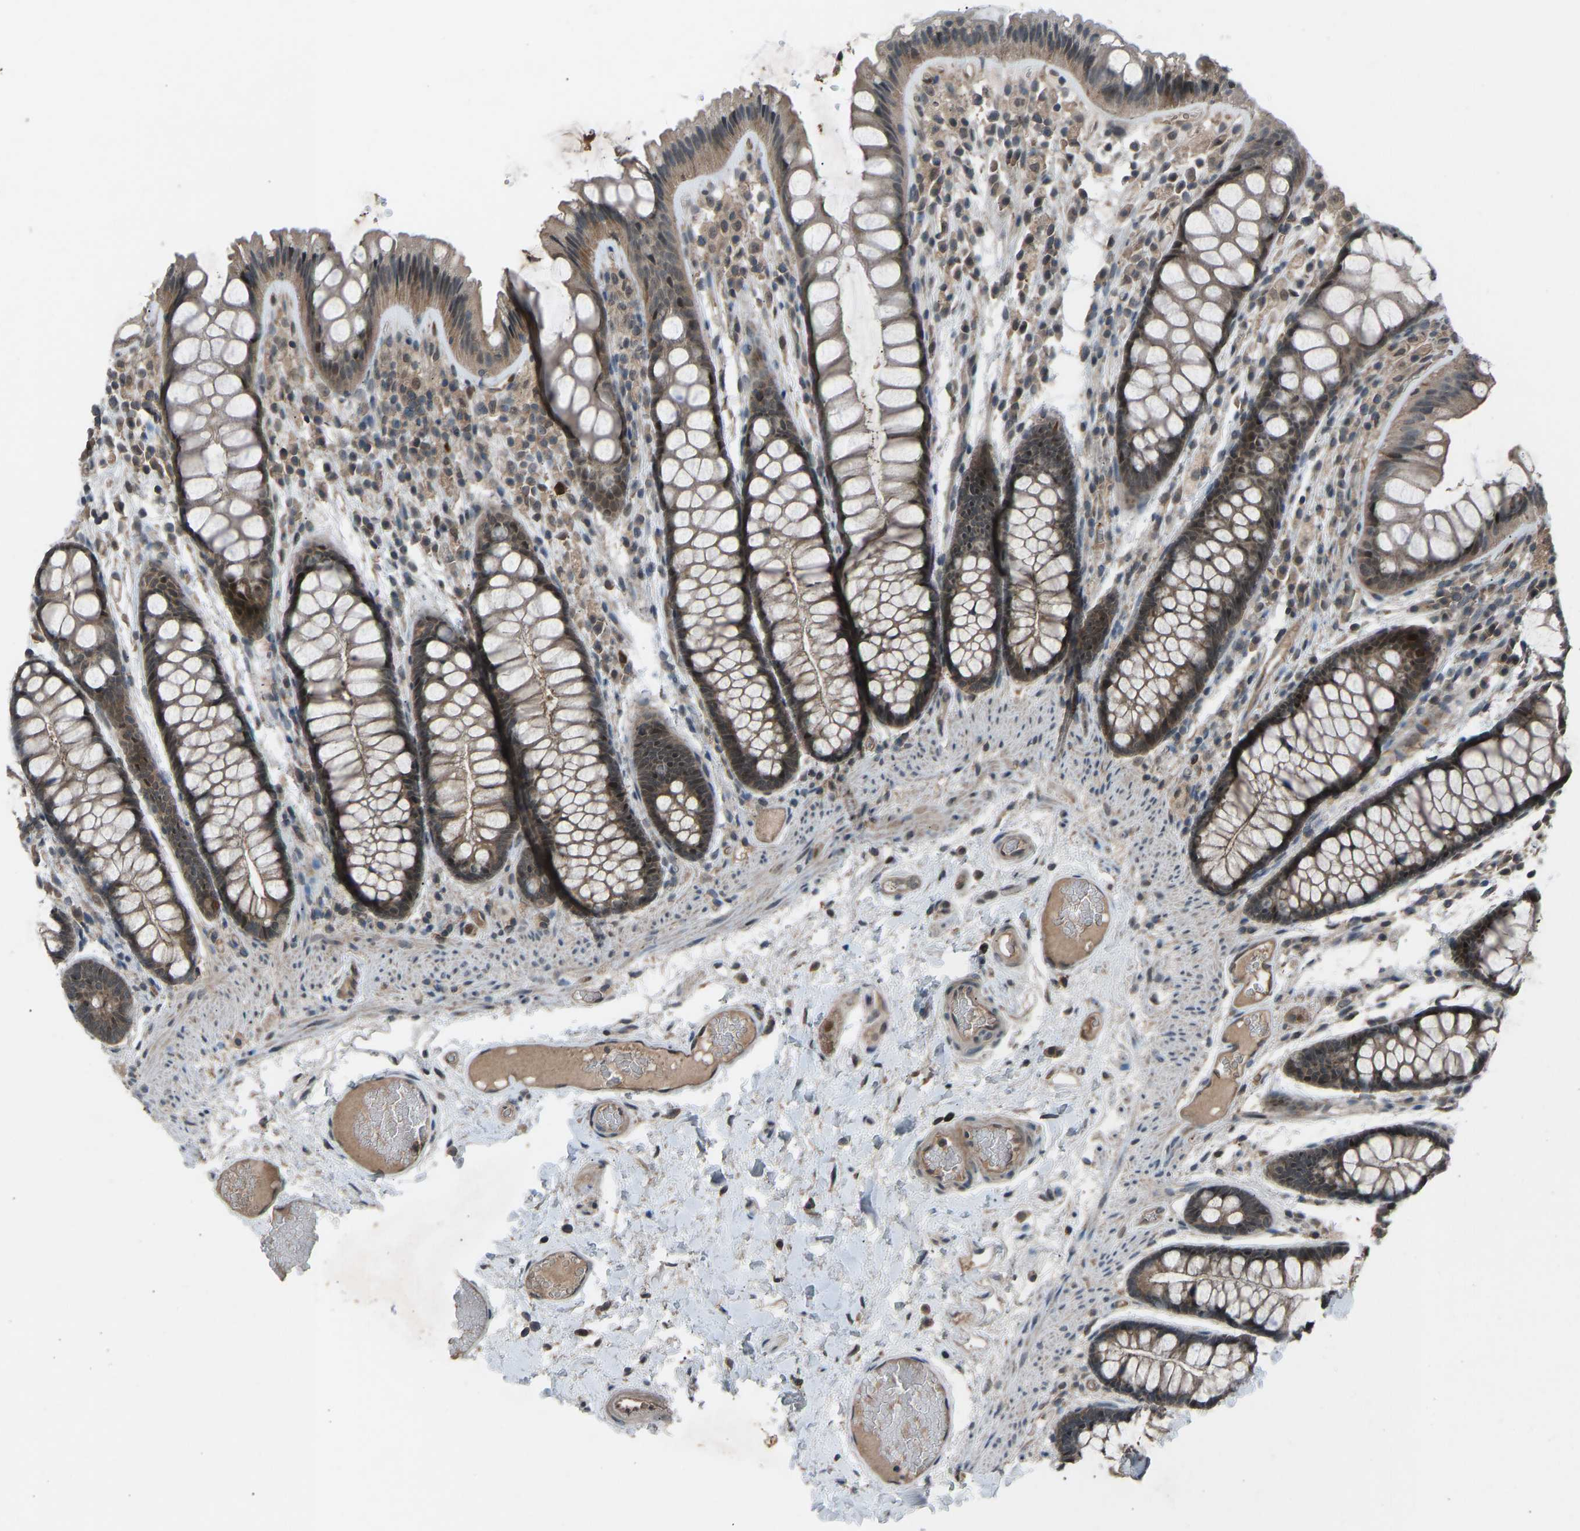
{"staining": {"intensity": "moderate", "quantity": ">75%", "location": "cytoplasmic/membranous"}, "tissue": "colon", "cell_type": "Endothelial cells", "image_type": "normal", "snomed": [{"axis": "morphology", "description": "Normal tissue, NOS"}, {"axis": "topography", "description": "Colon"}], "caption": "Immunohistochemistry (IHC) of normal human colon displays medium levels of moderate cytoplasmic/membranous positivity in approximately >75% of endothelial cells. Using DAB (brown) and hematoxylin (blue) stains, captured at high magnification using brightfield microscopy.", "gene": "SLC43A1", "patient": {"sex": "female", "age": 56}}